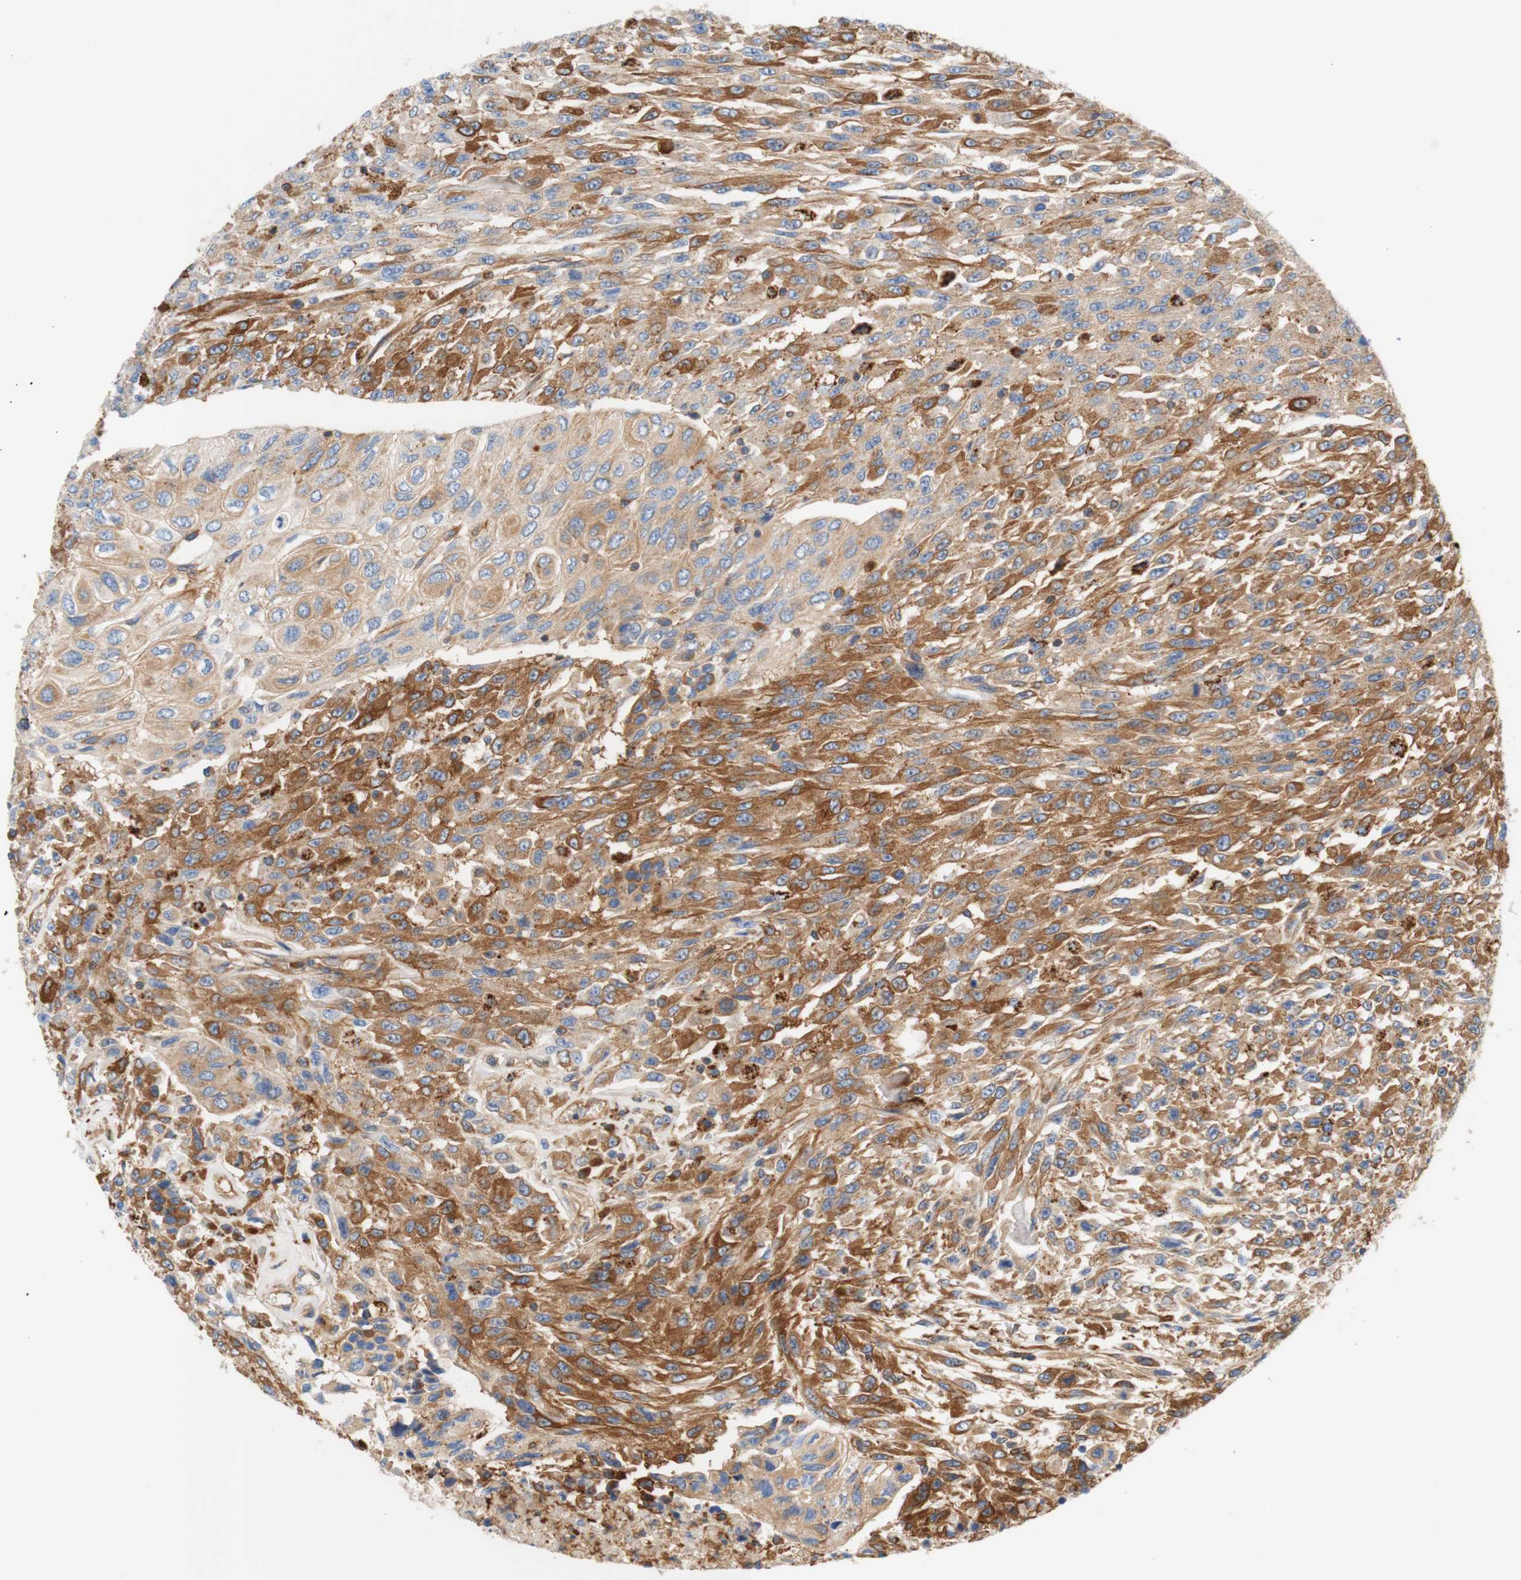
{"staining": {"intensity": "moderate", "quantity": "25%-75%", "location": "cytoplasmic/membranous"}, "tissue": "urothelial cancer", "cell_type": "Tumor cells", "image_type": "cancer", "snomed": [{"axis": "morphology", "description": "Urothelial carcinoma, High grade"}, {"axis": "topography", "description": "Urinary bladder"}], "caption": "Moderate cytoplasmic/membranous protein staining is appreciated in approximately 25%-75% of tumor cells in urothelial cancer.", "gene": "STOM", "patient": {"sex": "male", "age": 66}}